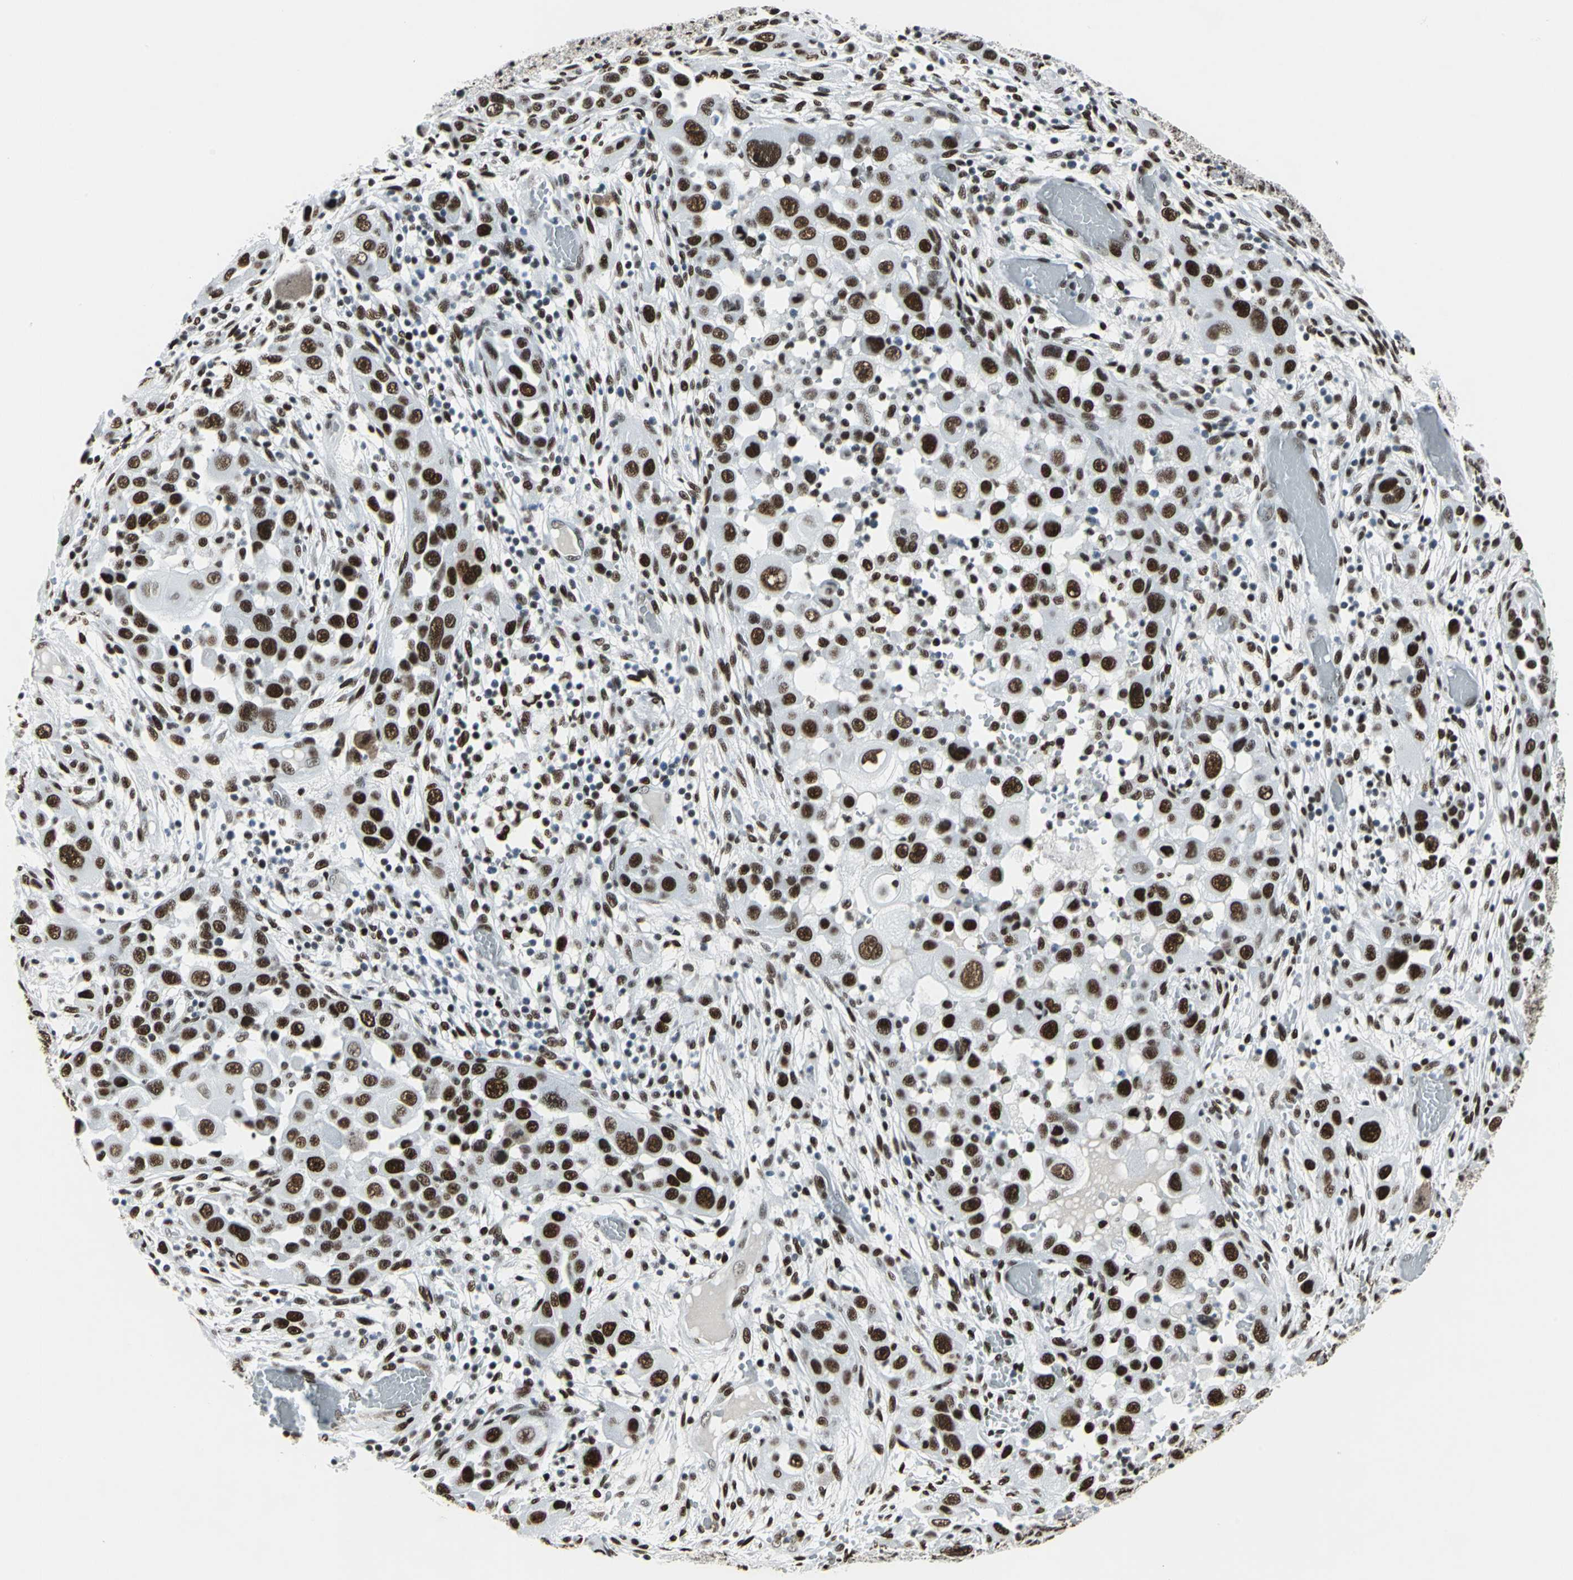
{"staining": {"intensity": "strong", "quantity": ">75%", "location": "nuclear"}, "tissue": "head and neck cancer", "cell_type": "Tumor cells", "image_type": "cancer", "snomed": [{"axis": "morphology", "description": "Carcinoma, NOS"}, {"axis": "topography", "description": "Head-Neck"}], "caption": "Head and neck cancer stained for a protein demonstrates strong nuclear positivity in tumor cells.", "gene": "HDAC2", "patient": {"sex": "male", "age": 87}}